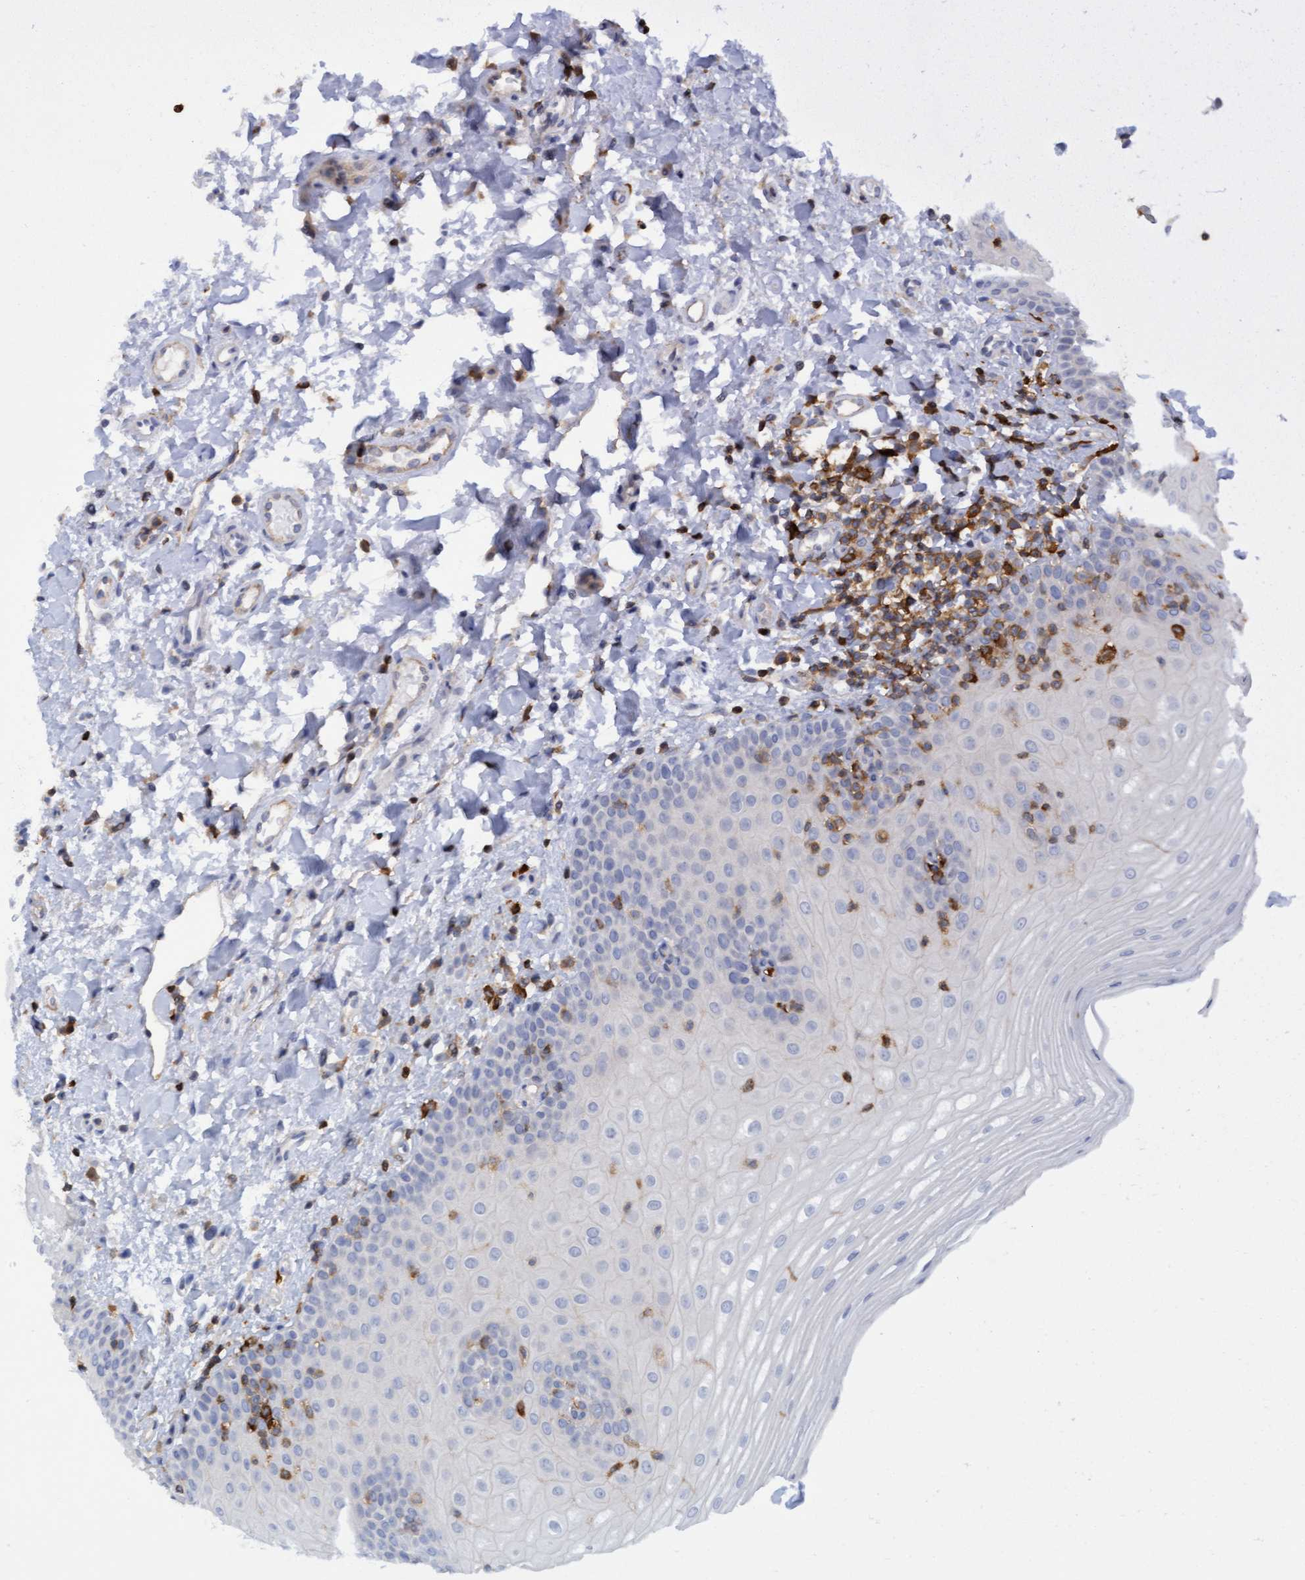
{"staining": {"intensity": "negative", "quantity": "none", "location": "none"}, "tissue": "oral mucosa", "cell_type": "Squamous epithelial cells", "image_type": "normal", "snomed": [{"axis": "morphology", "description": "Normal tissue, NOS"}, {"axis": "topography", "description": "Skin"}, {"axis": "topography", "description": "Oral tissue"}], "caption": "Immunohistochemistry of normal human oral mucosa exhibits no staining in squamous epithelial cells.", "gene": "FNBP1", "patient": {"sex": "male", "age": 84}}